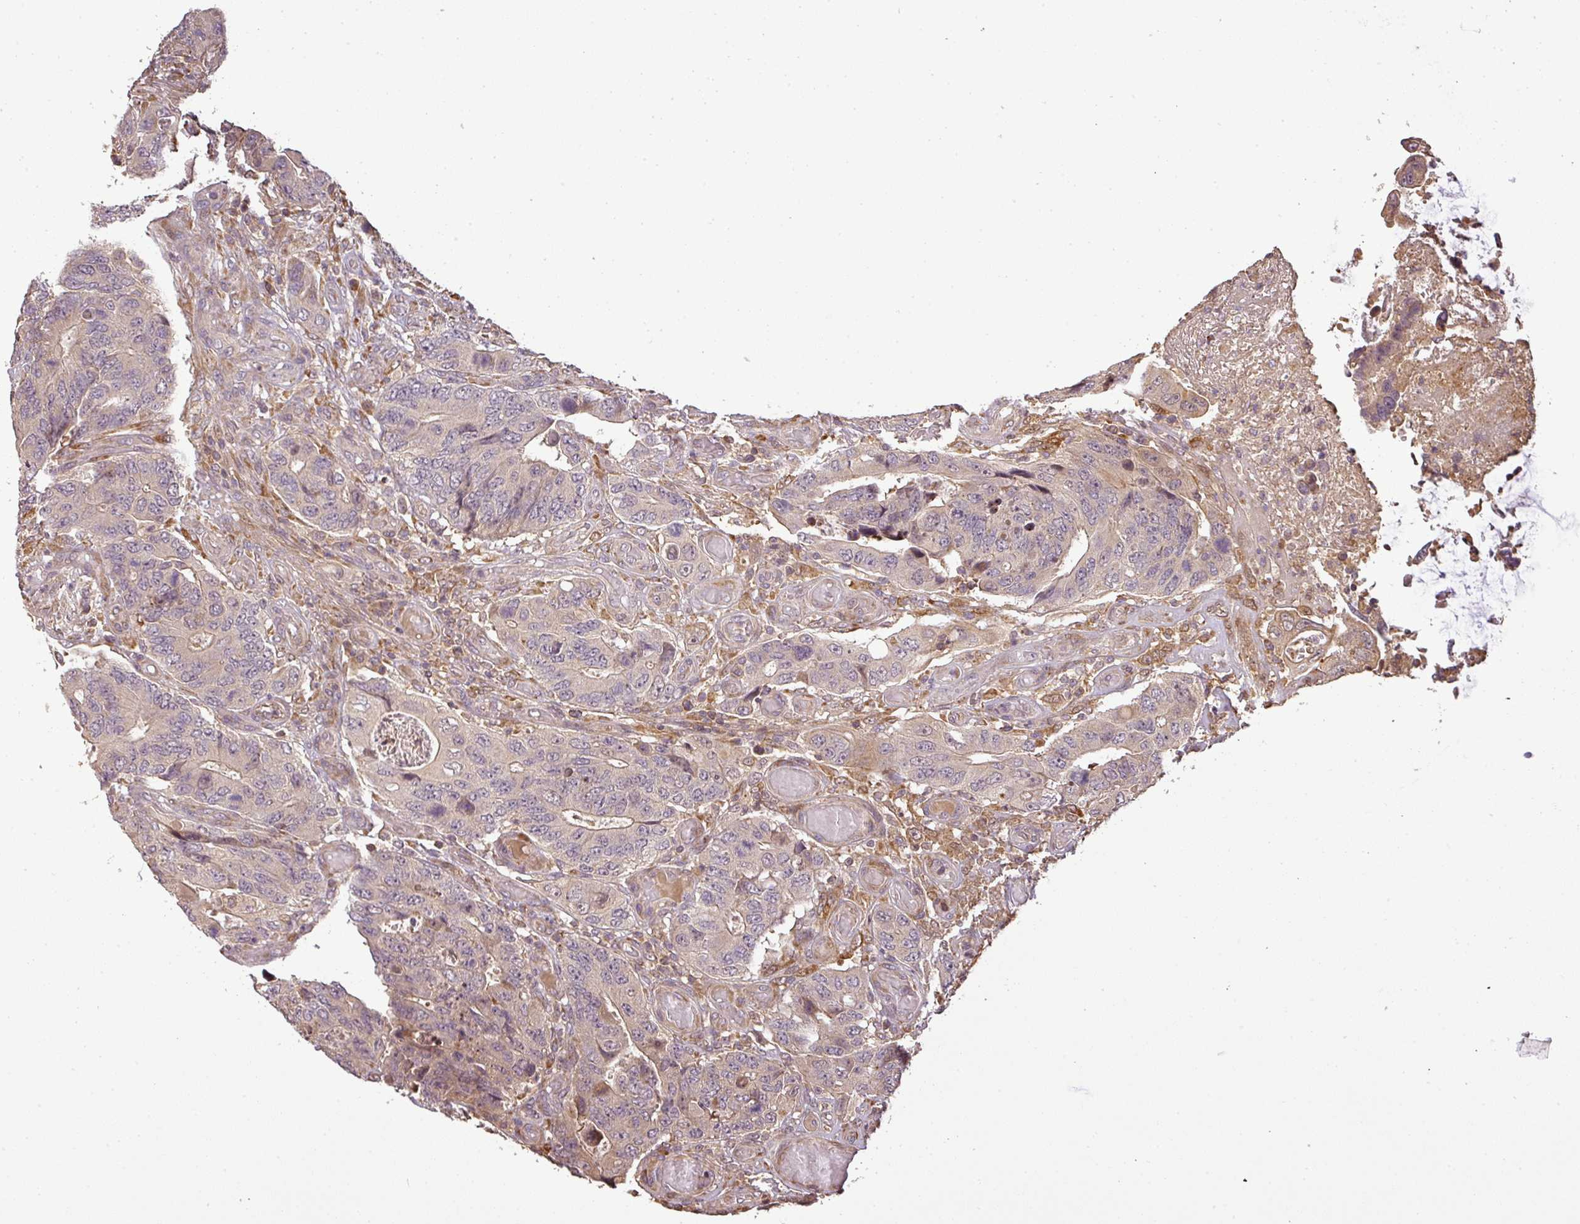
{"staining": {"intensity": "weak", "quantity": "<25%", "location": "cytoplasmic/membranous"}, "tissue": "colorectal cancer", "cell_type": "Tumor cells", "image_type": "cancer", "snomed": [{"axis": "morphology", "description": "Adenocarcinoma, NOS"}, {"axis": "topography", "description": "Colon"}], "caption": "IHC micrograph of neoplastic tissue: adenocarcinoma (colorectal) stained with DAB (3,3'-diaminobenzidine) displays no significant protein staining in tumor cells.", "gene": "FAIM", "patient": {"sex": "male", "age": 87}}